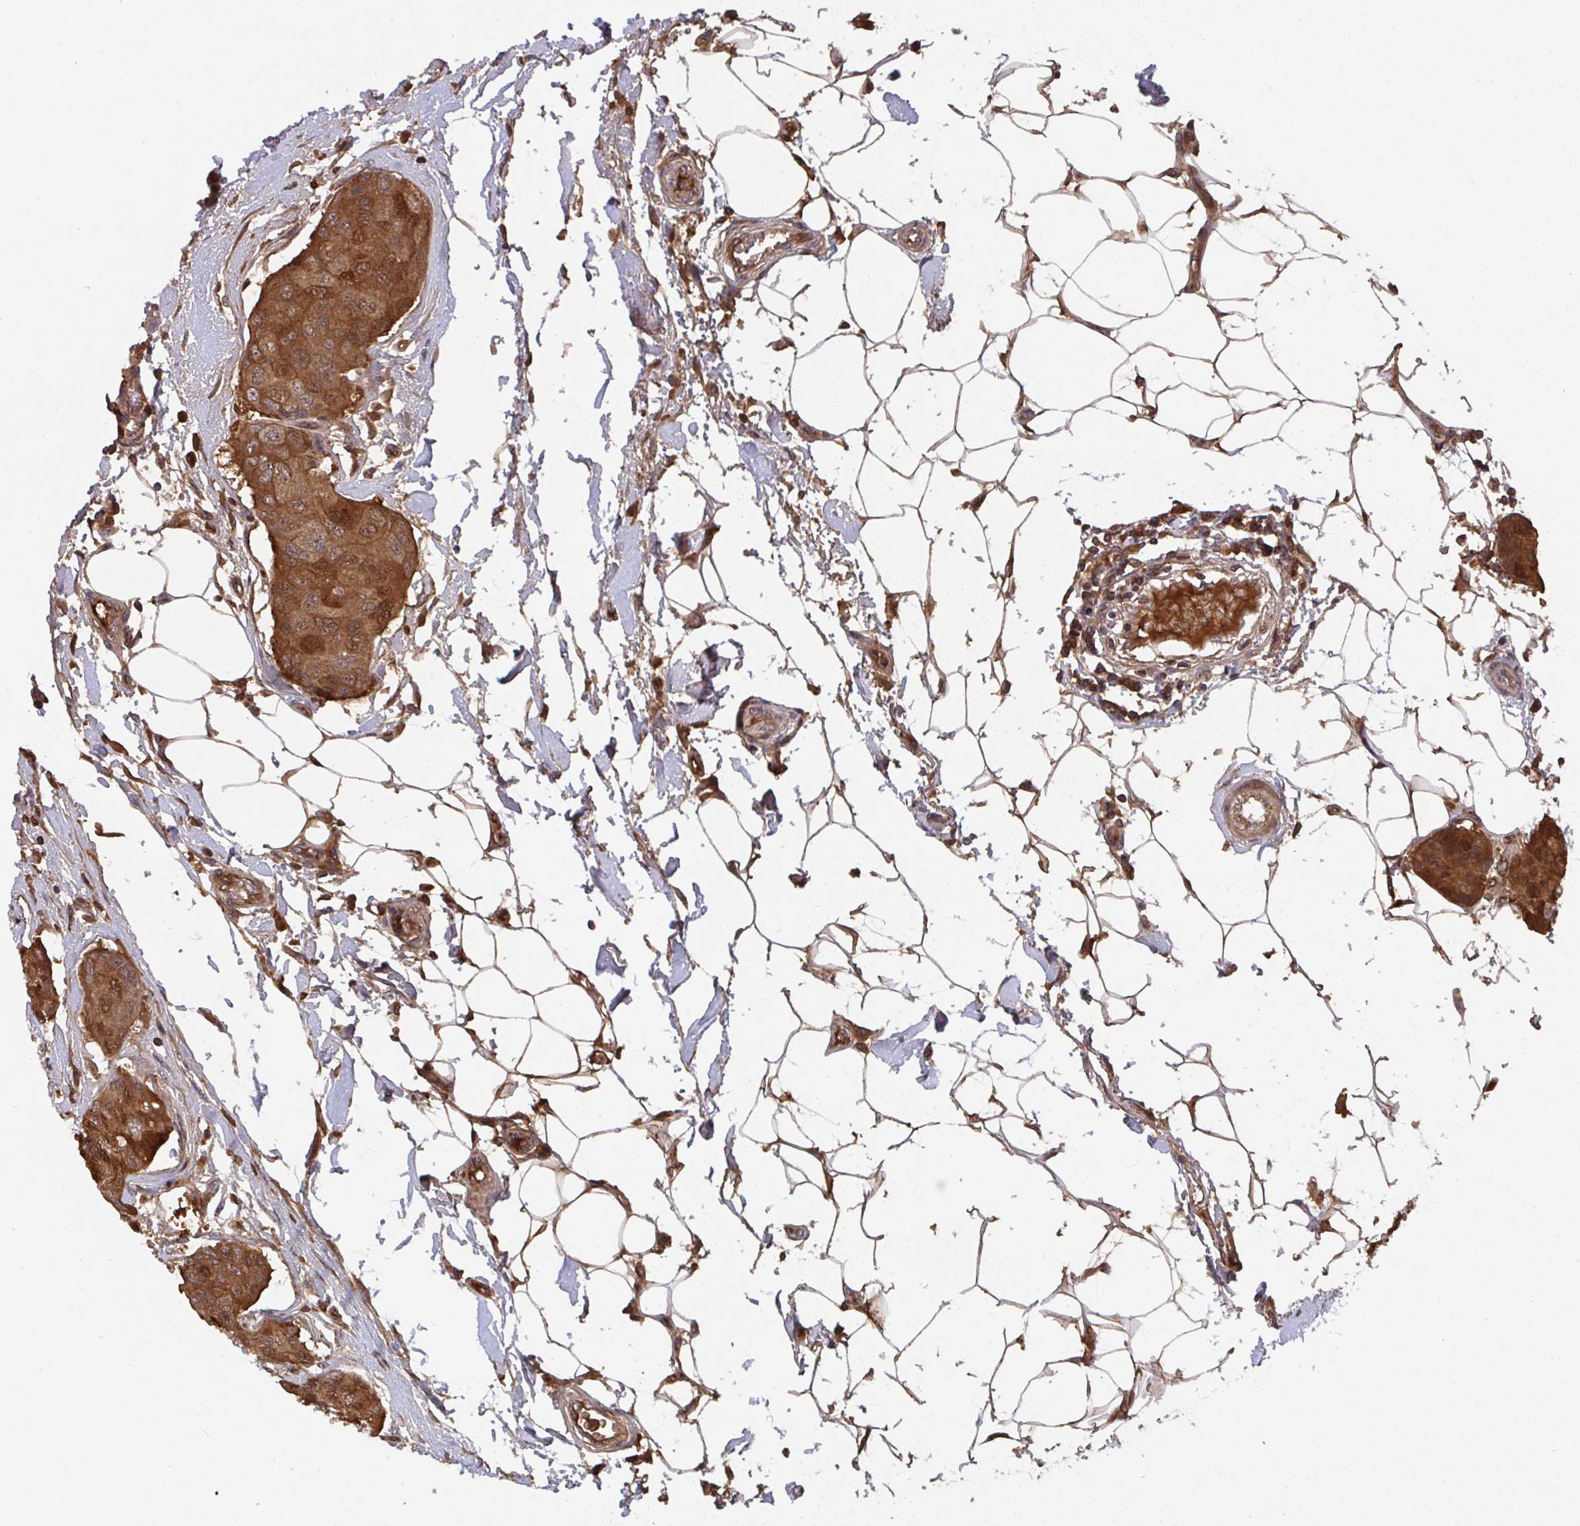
{"staining": {"intensity": "strong", "quantity": ">75%", "location": "cytoplasmic/membranous,nuclear"}, "tissue": "breast cancer", "cell_type": "Tumor cells", "image_type": "cancer", "snomed": [{"axis": "morphology", "description": "Duct carcinoma"}, {"axis": "topography", "description": "Breast"}, {"axis": "topography", "description": "Lymph node"}], "caption": "Breast intraductal carcinoma stained with DAB immunohistochemistry (IHC) displays high levels of strong cytoplasmic/membranous and nuclear staining in approximately >75% of tumor cells.", "gene": "TIGAR", "patient": {"sex": "female", "age": 80}}